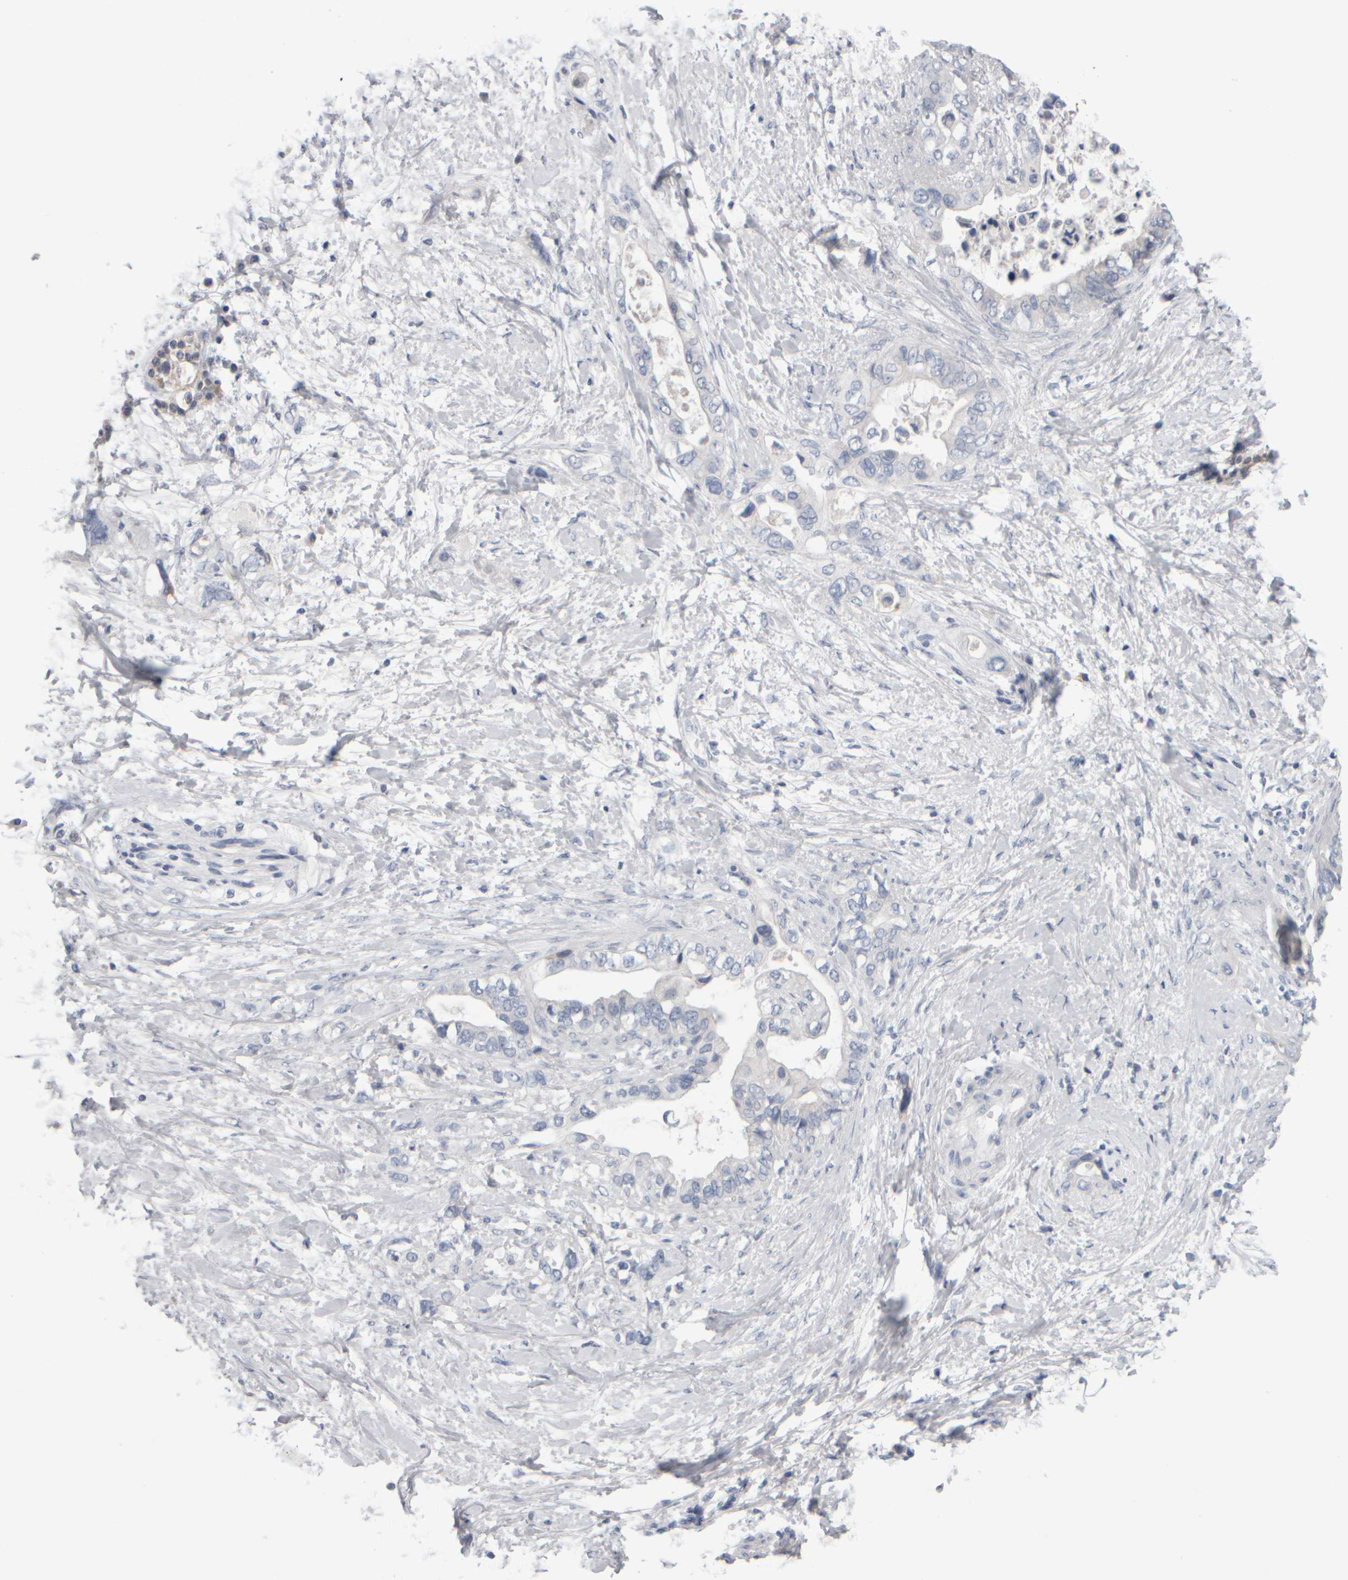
{"staining": {"intensity": "negative", "quantity": "none", "location": "none"}, "tissue": "pancreatic cancer", "cell_type": "Tumor cells", "image_type": "cancer", "snomed": [{"axis": "morphology", "description": "Adenocarcinoma, NOS"}, {"axis": "topography", "description": "Pancreas"}], "caption": "An image of human pancreatic cancer is negative for staining in tumor cells.", "gene": "EPHX2", "patient": {"sex": "female", "age": 56}}